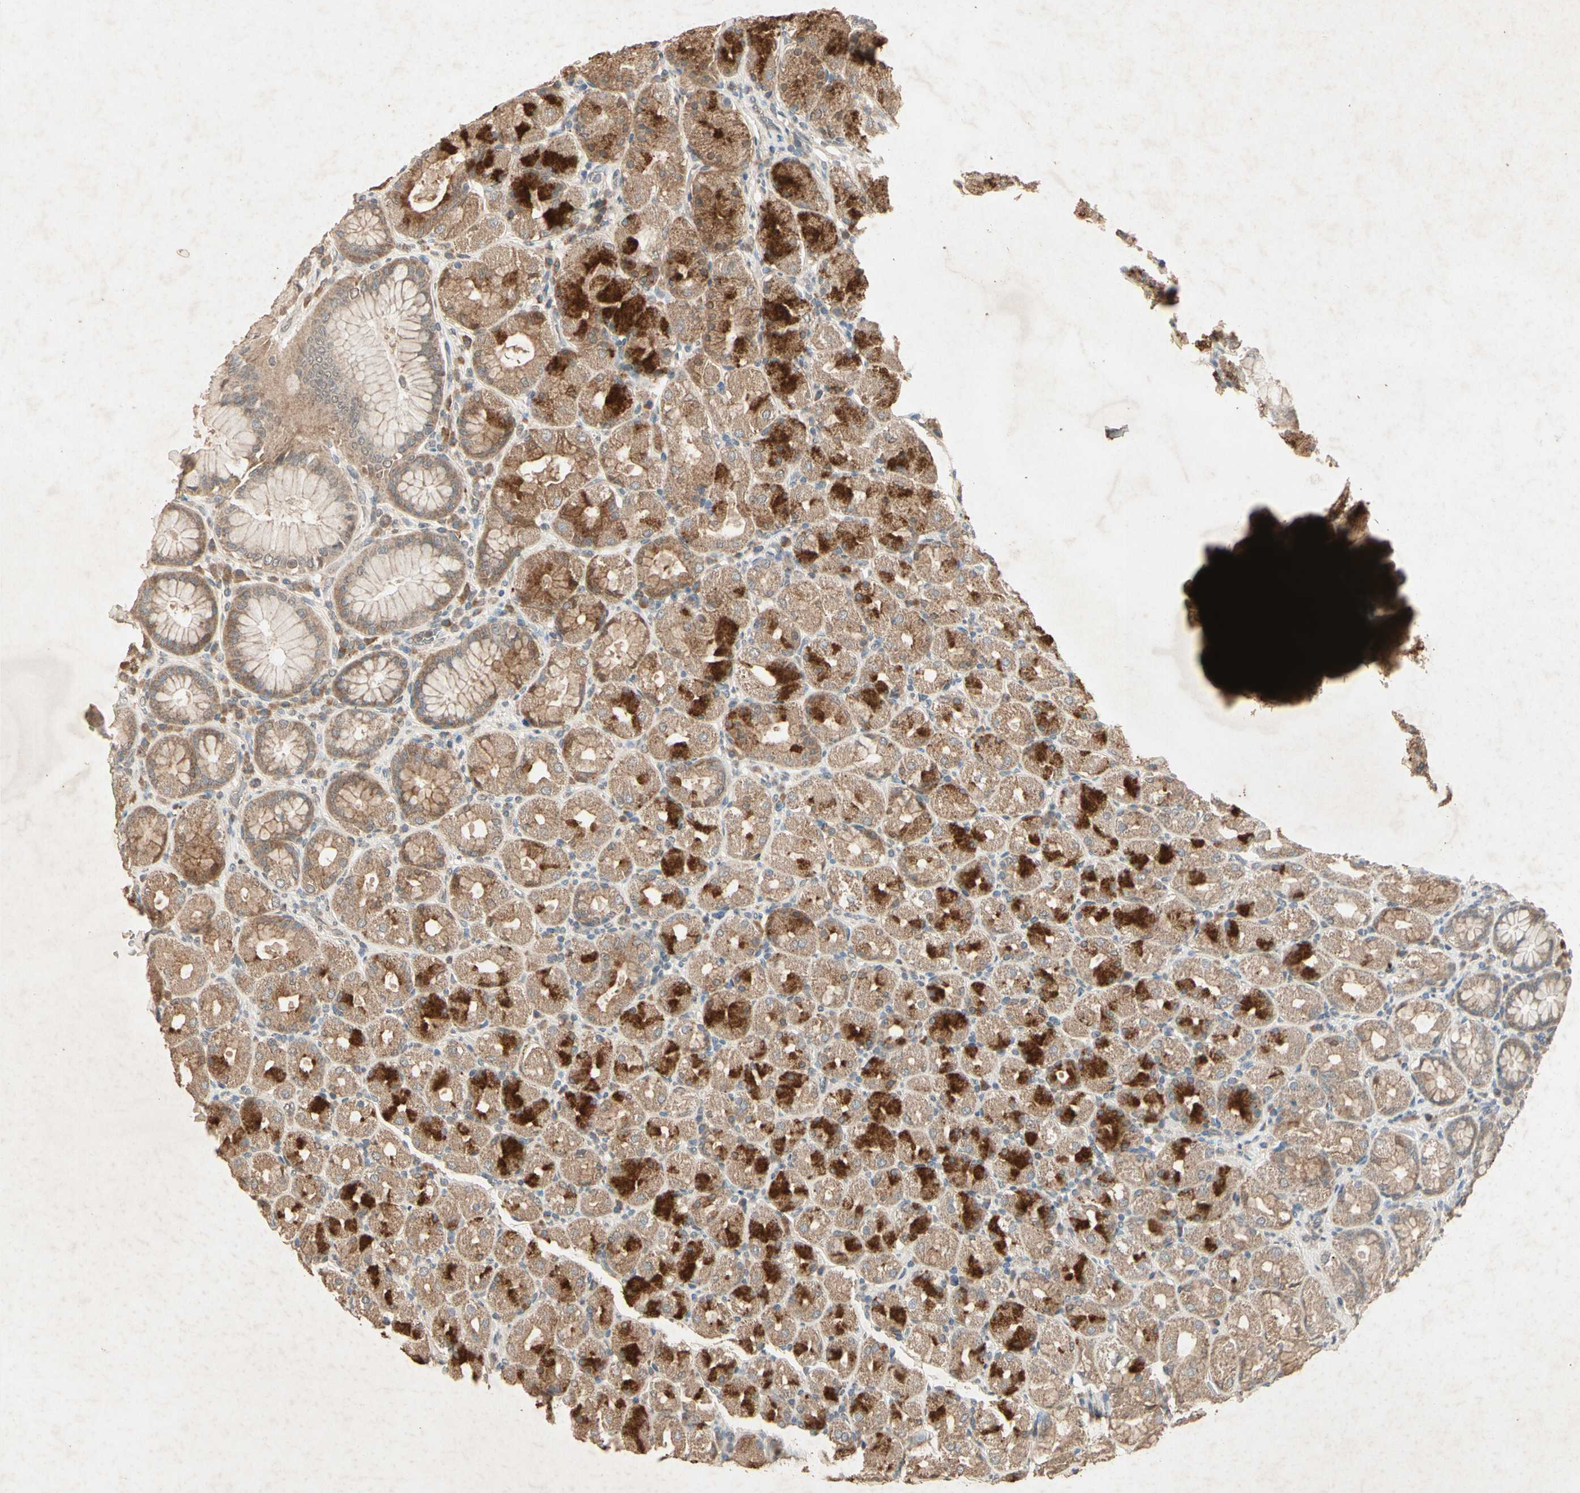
{"staining": {"intensity": "moderate", "quantity": ">75%", "location": "cytoplasmic/membranous"}, "tissue": "stomach", "cell_type": "Glandular cells", "image_type": "normal", "snomed": [{"axis": "morphology", "description": "Normal tissue, NOS"}, {"axis": "topography", "description": "Stomach, upper"}], "caption": "This is a photomicrograph of IHC staining of unremarkable stomach, which shows moderate positivity in the cytoplasmic/membranous of glandular cells.", "gene": "GPLD1", "patient": {"sex": "male", "age": 68}}